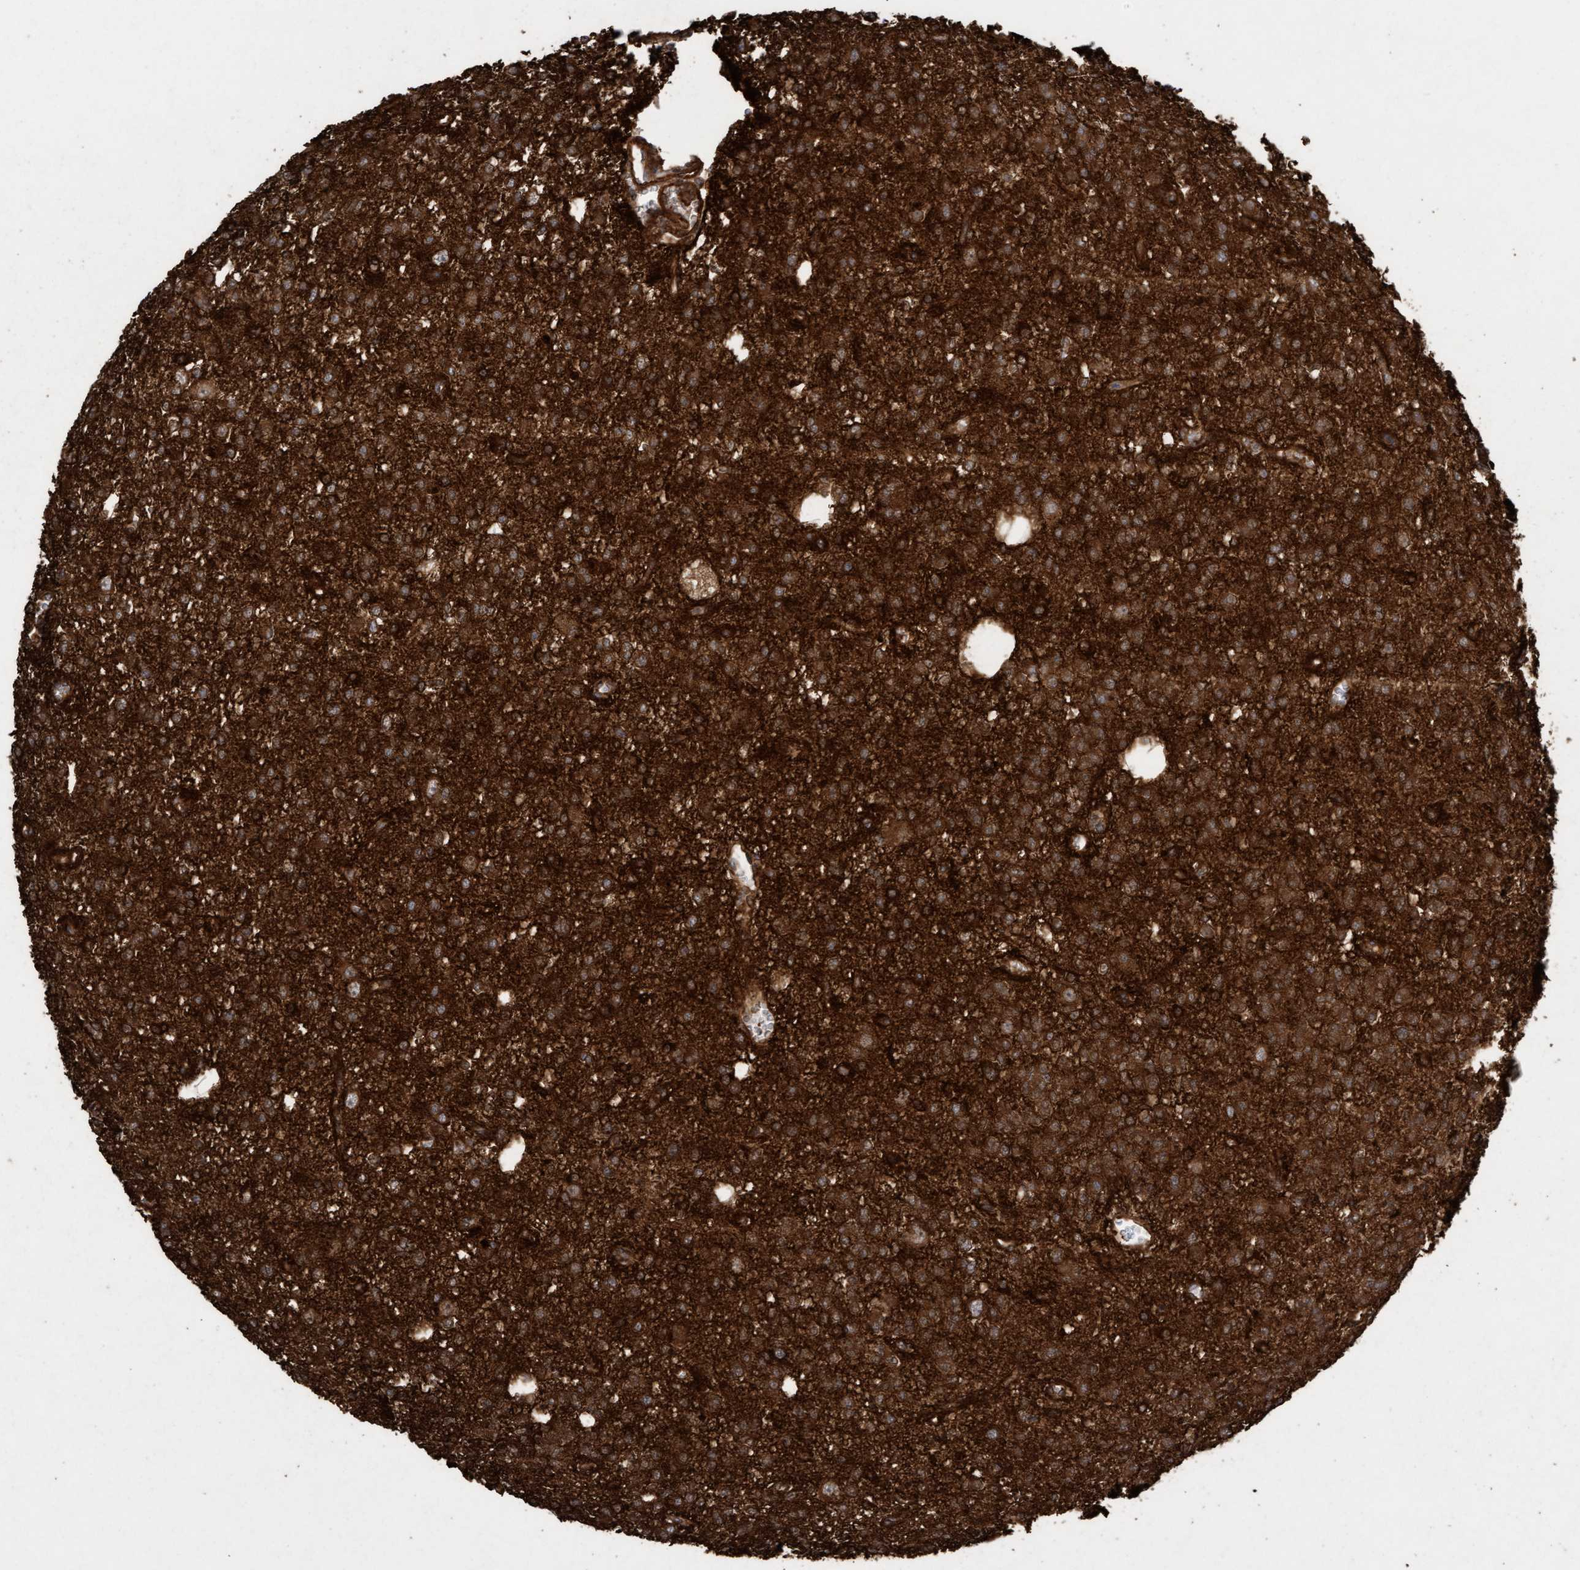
{"staining": {"intensity": "strong", "quantity": ">75%", "location": "cytoplasmic/membranous"}, "tissue": "glioma", "cell_type": "Tumor cells", "image_type": "cancer", "snomed": [{"axis": "morphology", "description": "Glioma, malignant, Low grade"}, {"axis": "topography", "description": "Brain"}], "caption": "Immunohistochemistry staining of malignant low-grade glioma, which shows high levels of strong cytoplasmic/membranous positivity in about >75% of tumor cells indicating strong cytoplasmic/membranous protein staining. The staining was performed using DAB (3,3'-diaminobenzidine) (brown) for protein detection and nuclei were counterstained in hematoxylin (blue).", "gene": "CDC42EP4", "patient": {"sex": "male", "age": 38}}